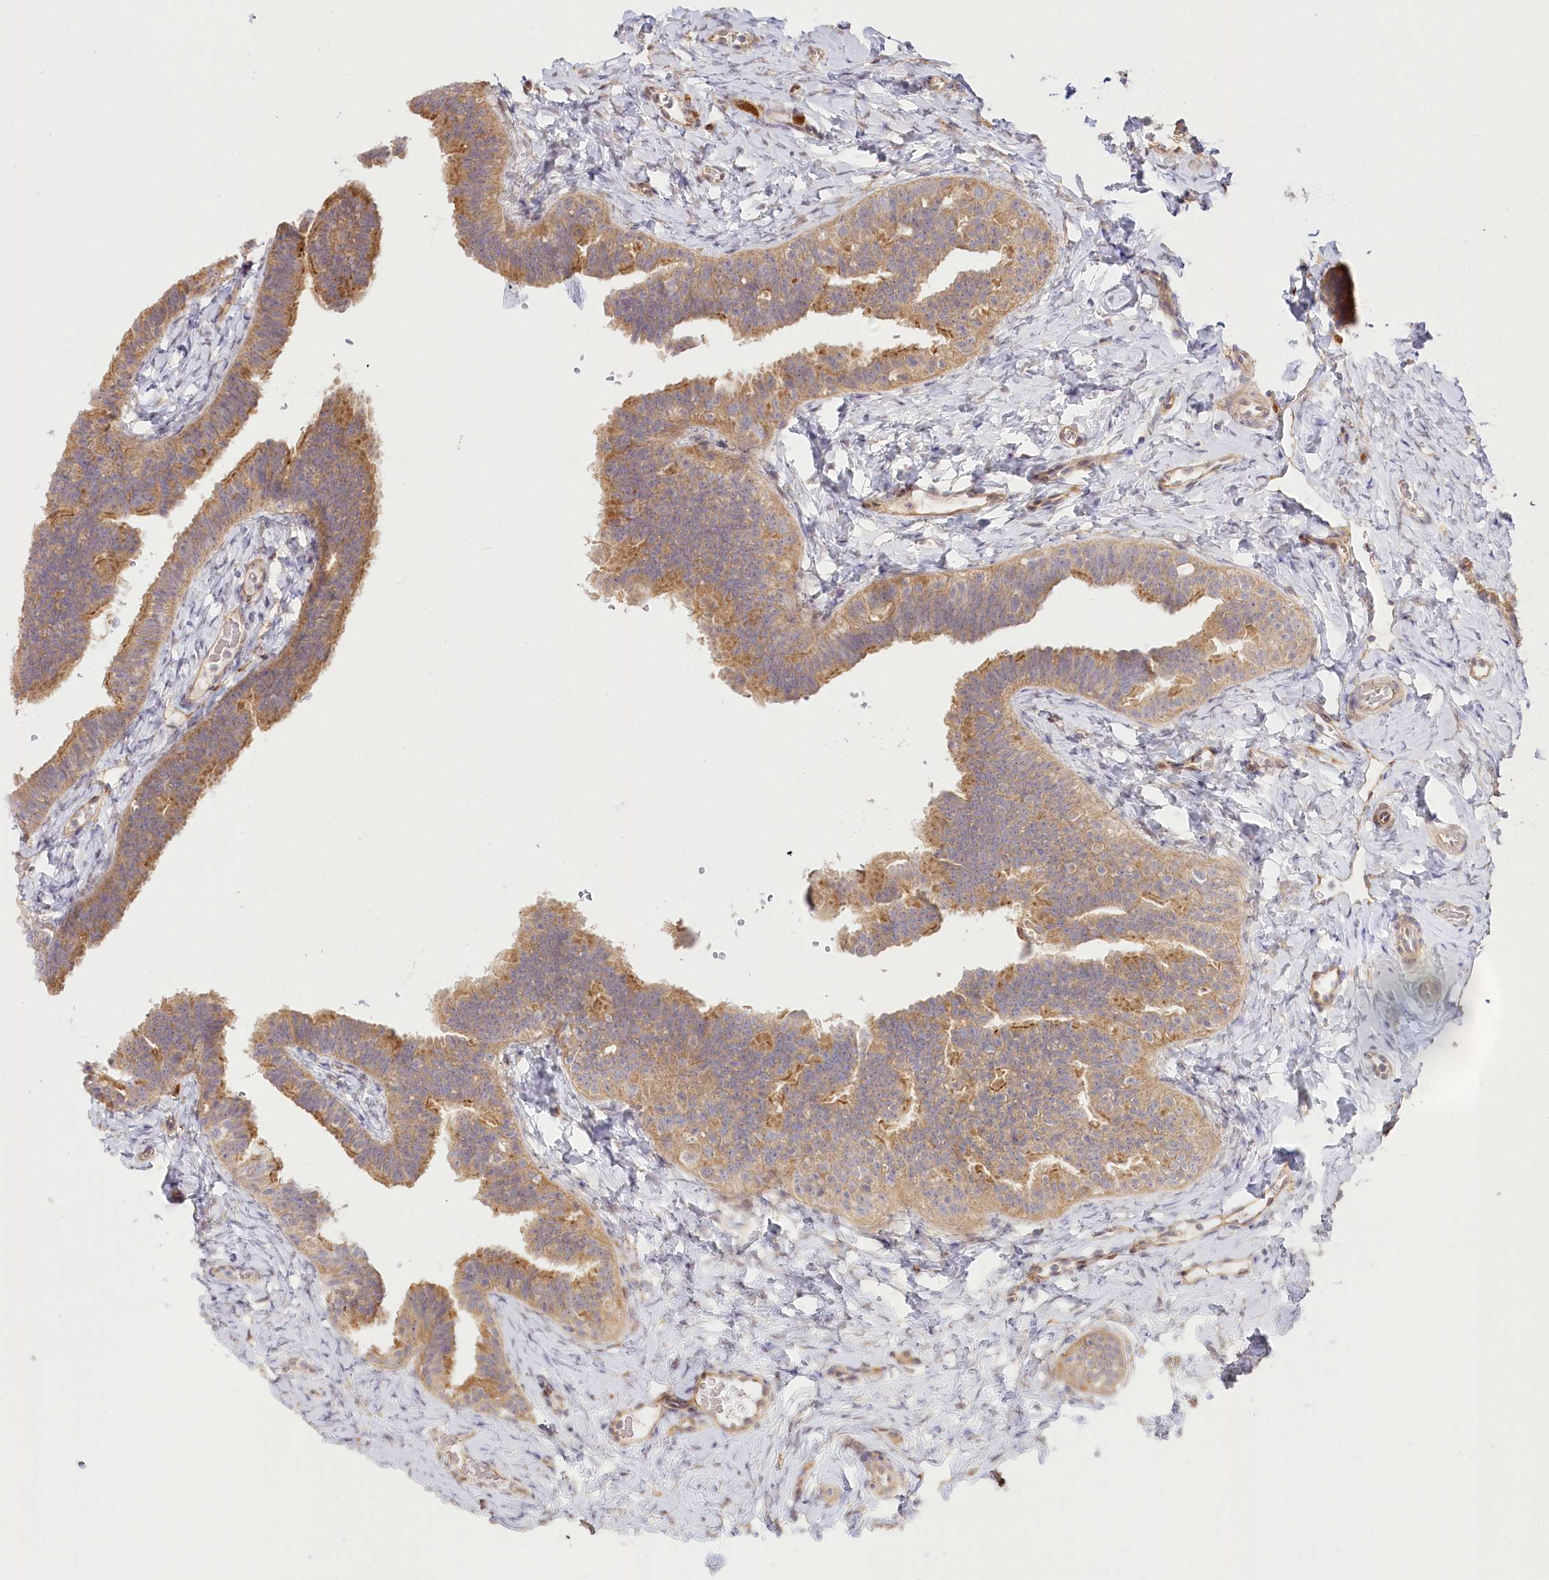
{"staining": {"intensity": "moderate", "quantity": ">75%", "location": "cytoplasmic/membranous"}, "tissue": "fallopian tube", "cell_type": "Glandular cells", "image_type": "normal", "snomed": [{"axis": "morphology", "description": "Normal tissue, NOS"}, {"axis": "topography", "description": "Fallopian tube"}], "caption": "Immunohistochemical staining of normal fallopian tube displays moderate cytoplasmic/membranous protein expression in about >75% of glandular cells. The staining is performed using DAB (3,3'-diaminobenzidine) brown chromogen to label protein expression. The nuclei are counter-stained blue using hematoxylin.", "gene": "CEP70", "patient": {"sex": "female", "age": 39}}